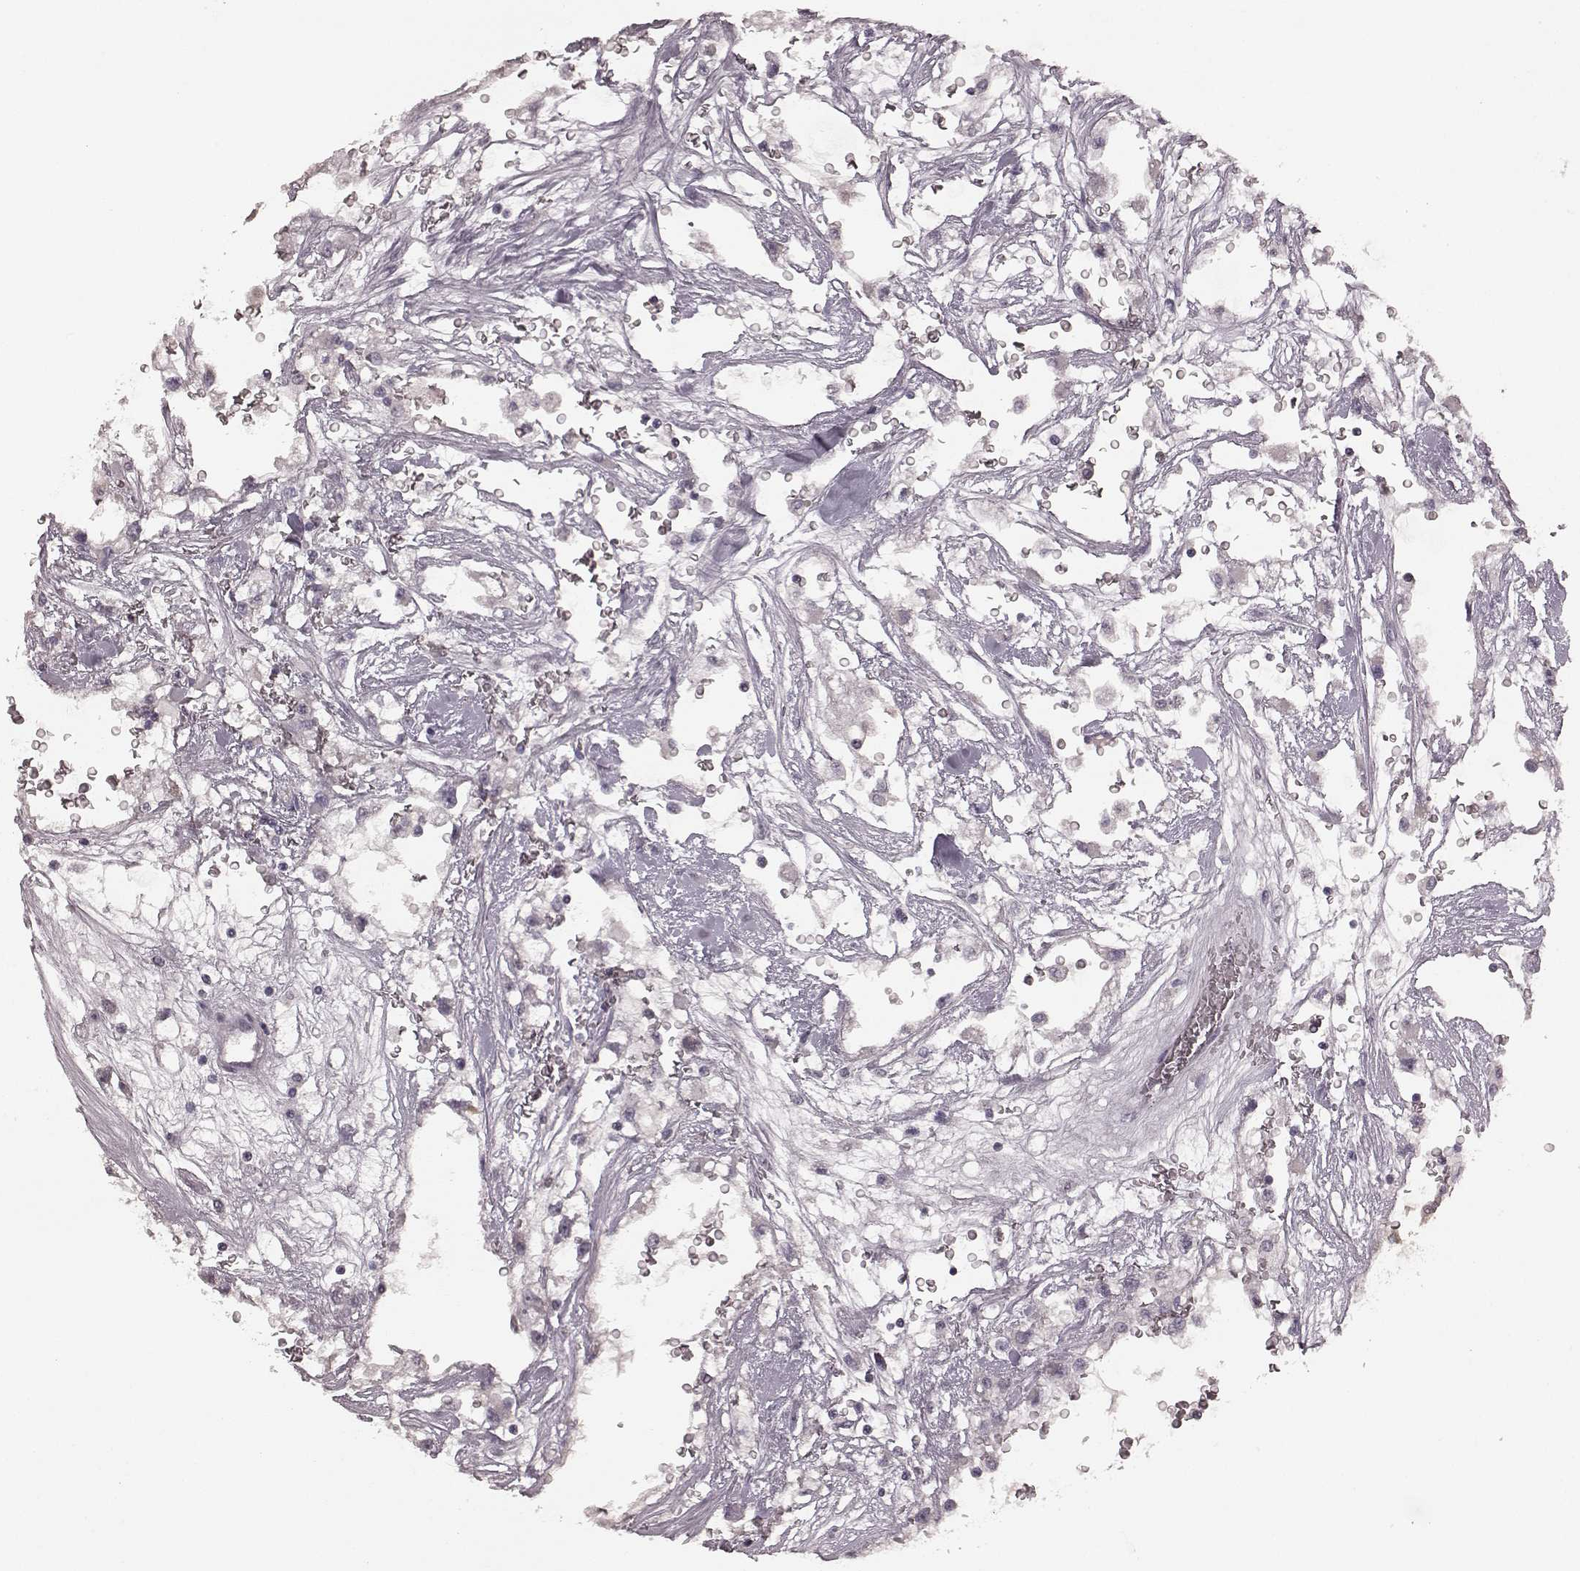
{"staining": {"intensity": "moderate", "quantity": "<25%", "location": "nuclear"}, "tissue": "renal cancer", "cell_type": "Tumor cells", "image_type": "cancer", "snomed": [{"axis": "morphology", "description": "Adenocarcinoma, NOS"}, {"axis": "topography", "description": "Kidney"}], "caption": "An immunohistochemistry micrograph of neoplastic tissue is shown. Protein staining in brown shows moderate nuclear positivity in renal adenocarcinoma within tumor cells. The staining was performed using DAB to visualize the protein expression in brown, while the nuclei were stained in blue with hematoxylin (Magnification: 20x).", "gene": "CCNA2", "patient": {"sex": "male", "age": 59}}